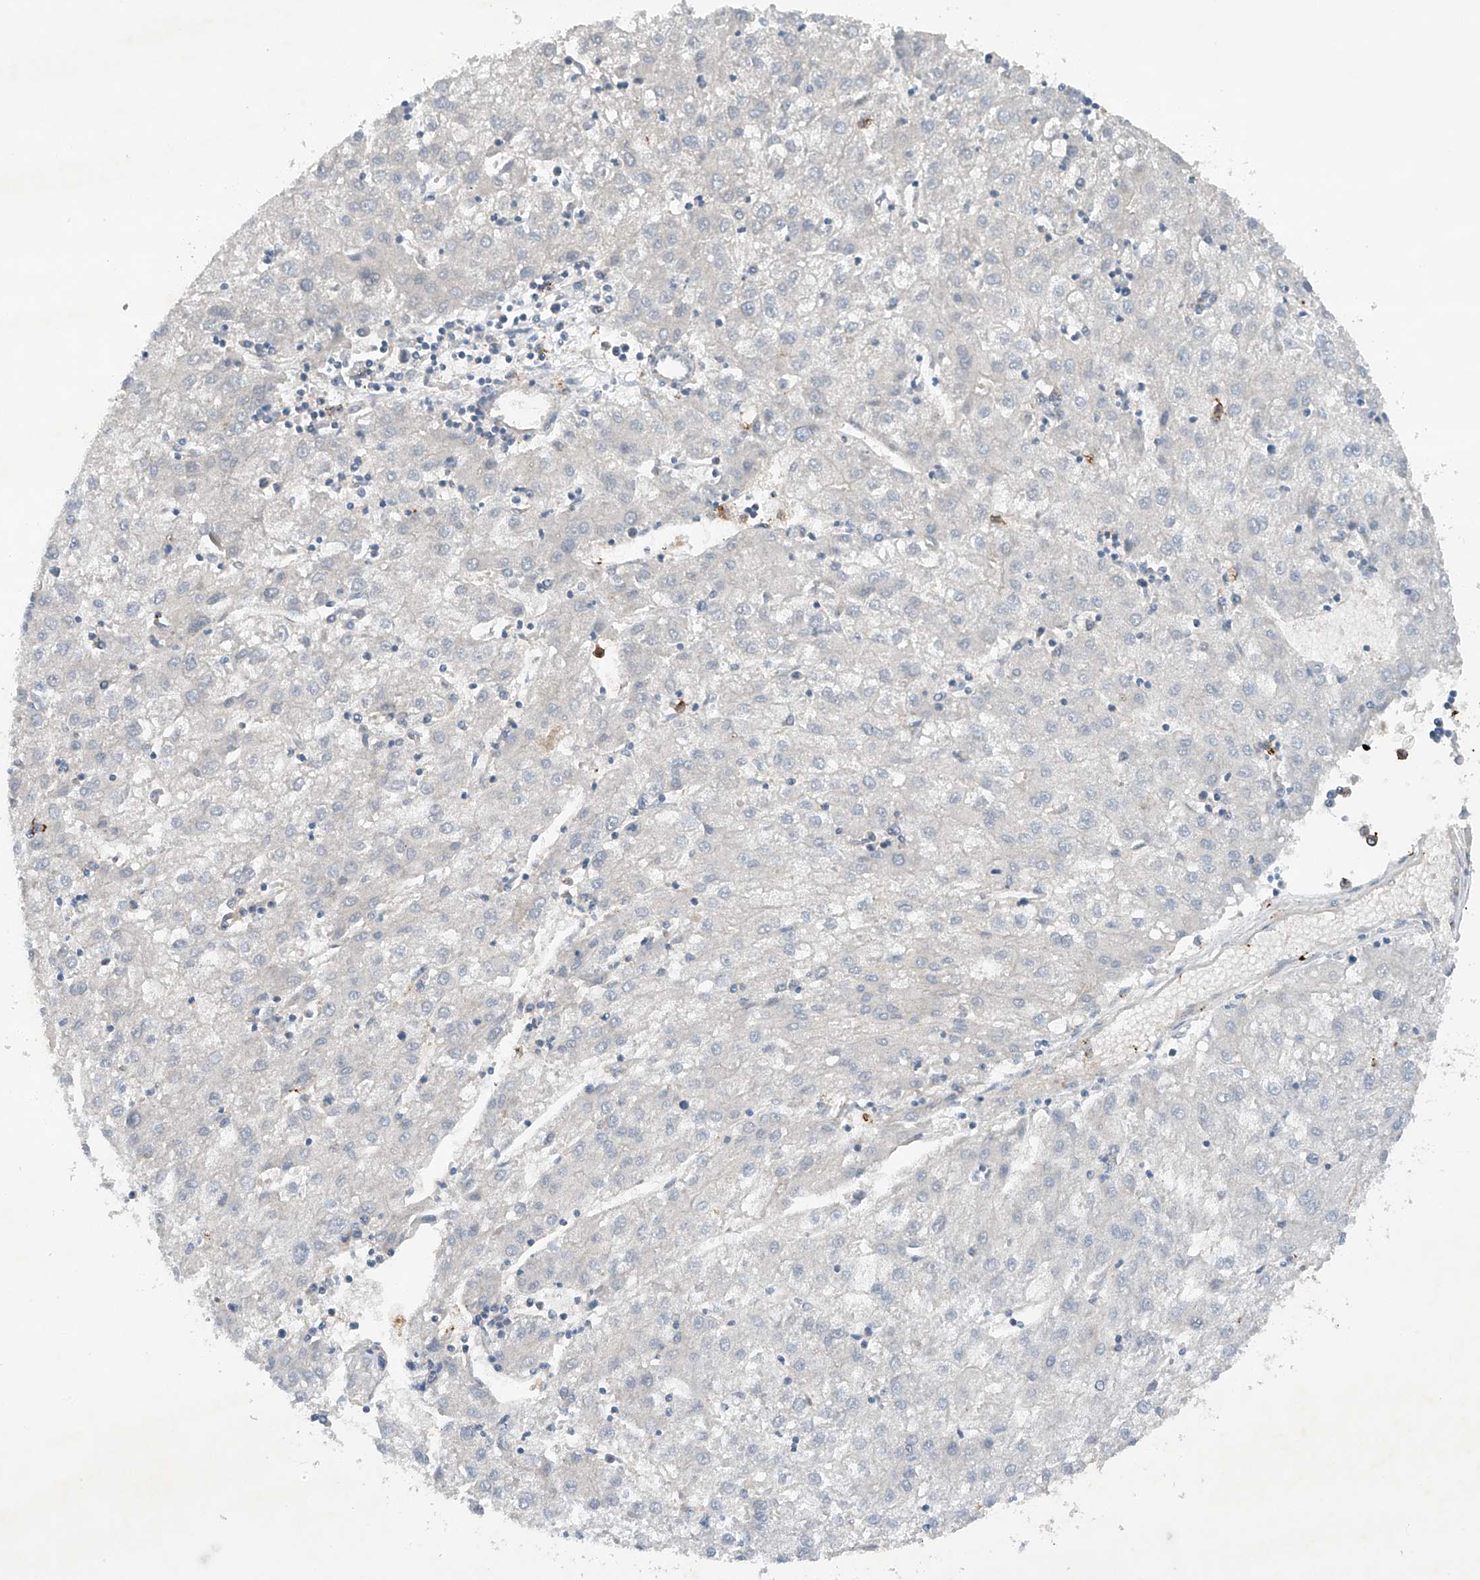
{"staining": {"intensity": "negative", "quantity": "none", "location": "none"}, "tissue": "liver cancer", "cell_type": "Tumor cells", "image_type": "cancer", "snomed": [{"axis": "morphology", "description": "Carcinoma, Hepatocellular, NOS"}, {"axis": "topography", "description": "Liver"}], "caption": "Immunohistochemical staining of human liver cancer reveals no significant expression in tumor cells.", "gene": "PHACTR2", "patient": {"sex": "male", "age": 72}}